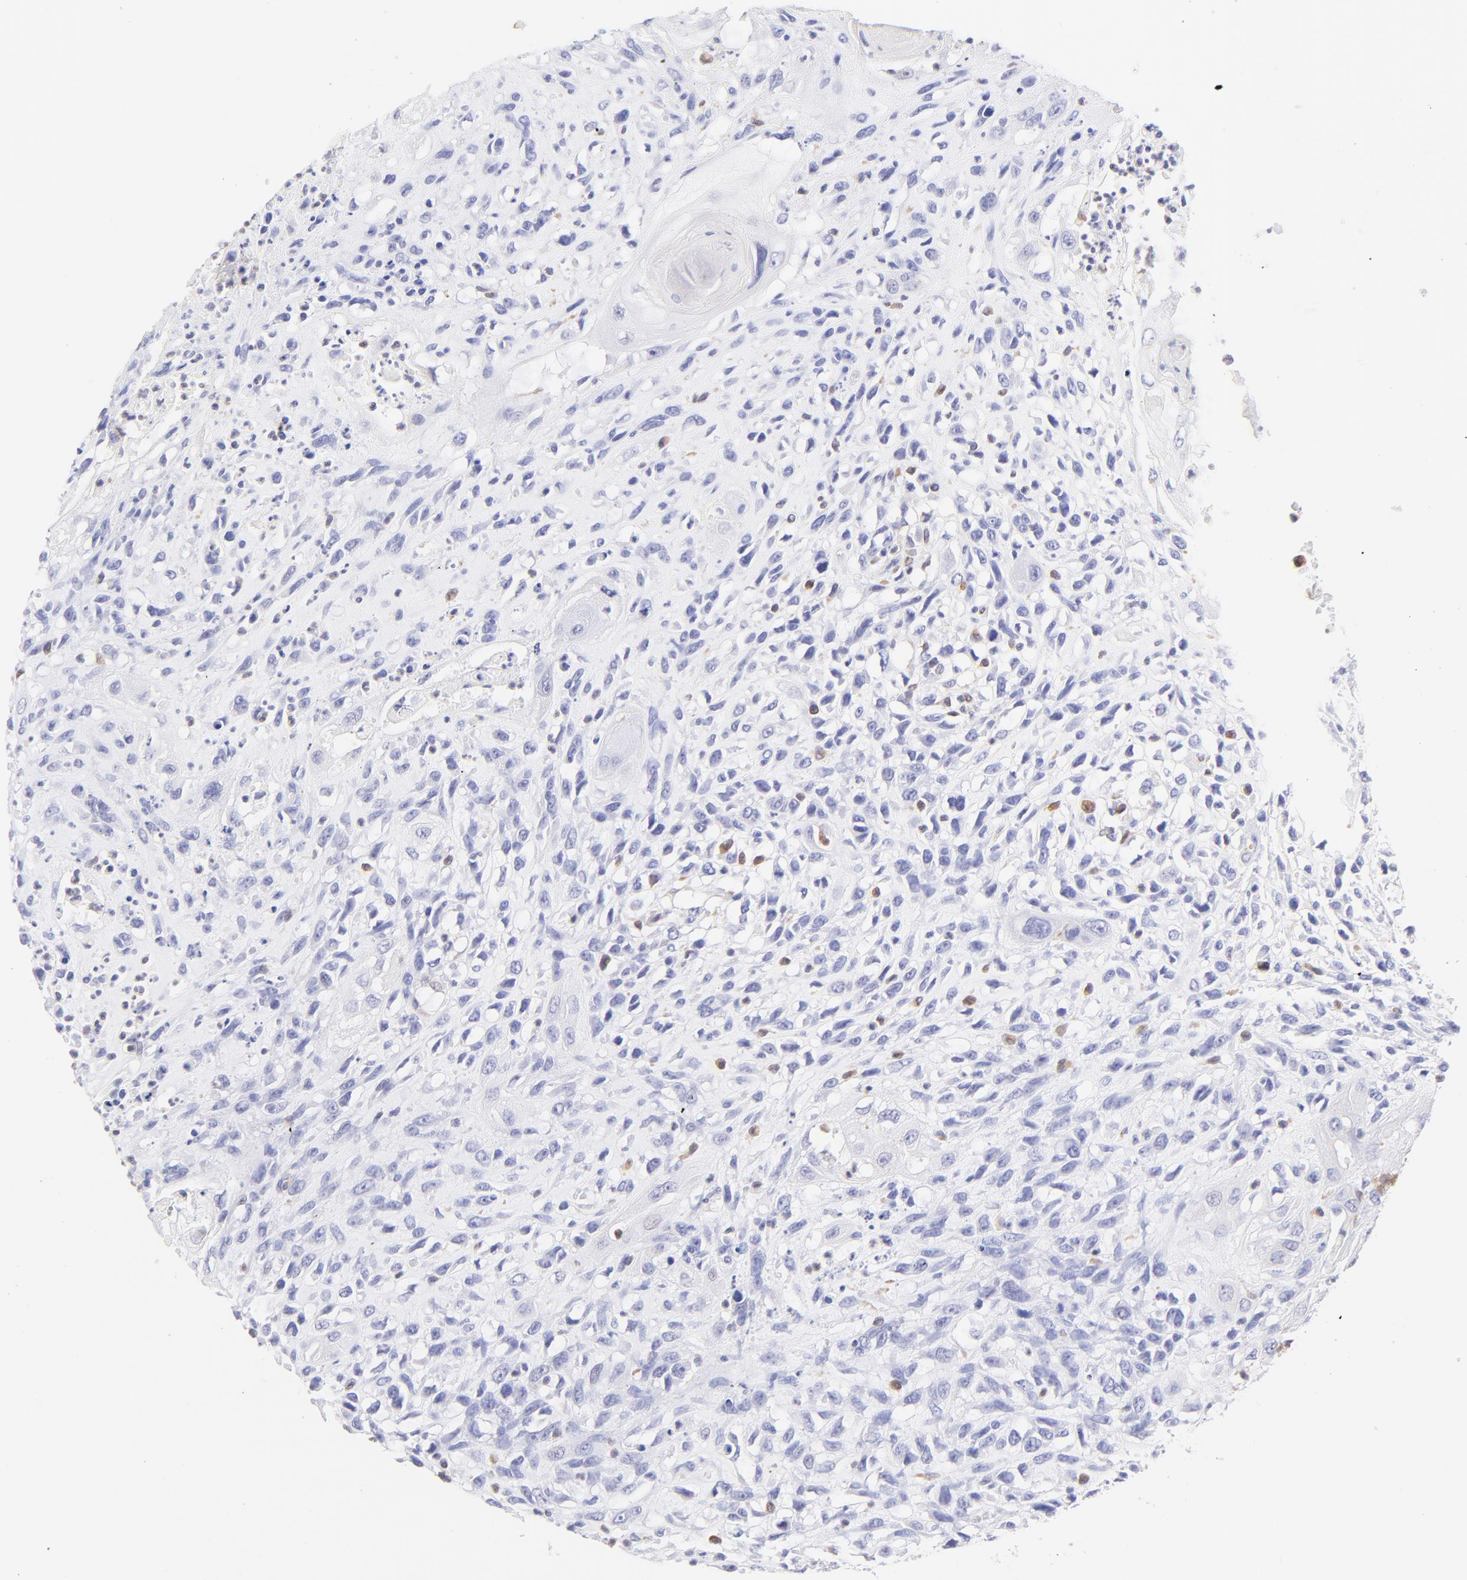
{"staining": {"intensity": "negative", "quantity": "none", "location": "none"}, "tissue": "head and neck cancer", "cell_type": "Tumor cells", "image_type": "cancer", "snomed": [{"axis": "morphology", "description": "Necrosis, NOS"}, {"axis": "morphology", "description": "Neoplasm, malignant, NOS"}, {"axis": "topography", "description": "Salivary gland"}, {"axis": "topography", "description": "Head-Neck"}], "caption": "Malignant neoplasm (head and neck) was stained to show a protein in brown. There is no significant staining in tumor cells.", "gene": "IRAG2", "patient": {"sex": "male", "age": 43}}